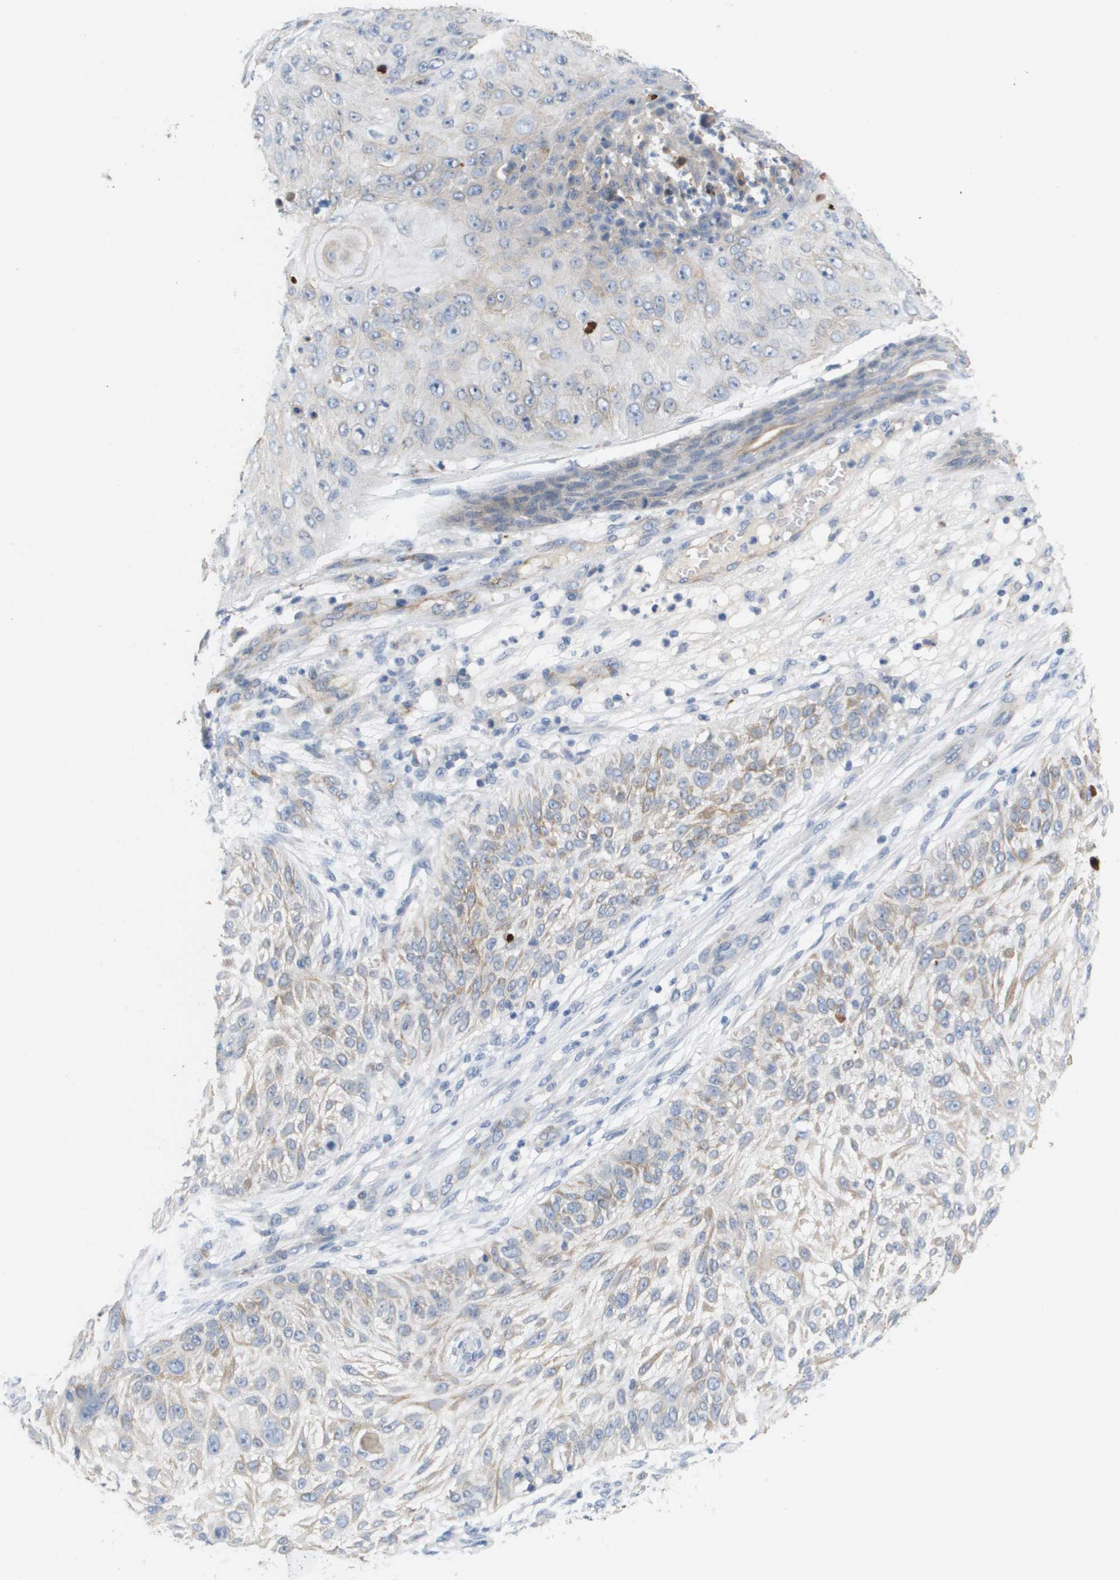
{"staining": {"intensity": "weak", "quantity": "25%-75%", "location": "cytoplasmic/membranous"}, "tissue": "skin cancer", "cell_type": "Tumor cells", "image_type": "cancer", "snomed": [{"axis": "morphology", "description": "Squamous cell carcinoma, NOS"}, {"axis": "topography", "description": "Skin"}], "caption": "DAB immunohistochemical staining of human skin cancer displays weak cytoplasmic/membranous protein expression in approximately 25%-75% of tumor cells.", "gene": "ANGPT2", "patient": {"sex": "female", "age": 80}}